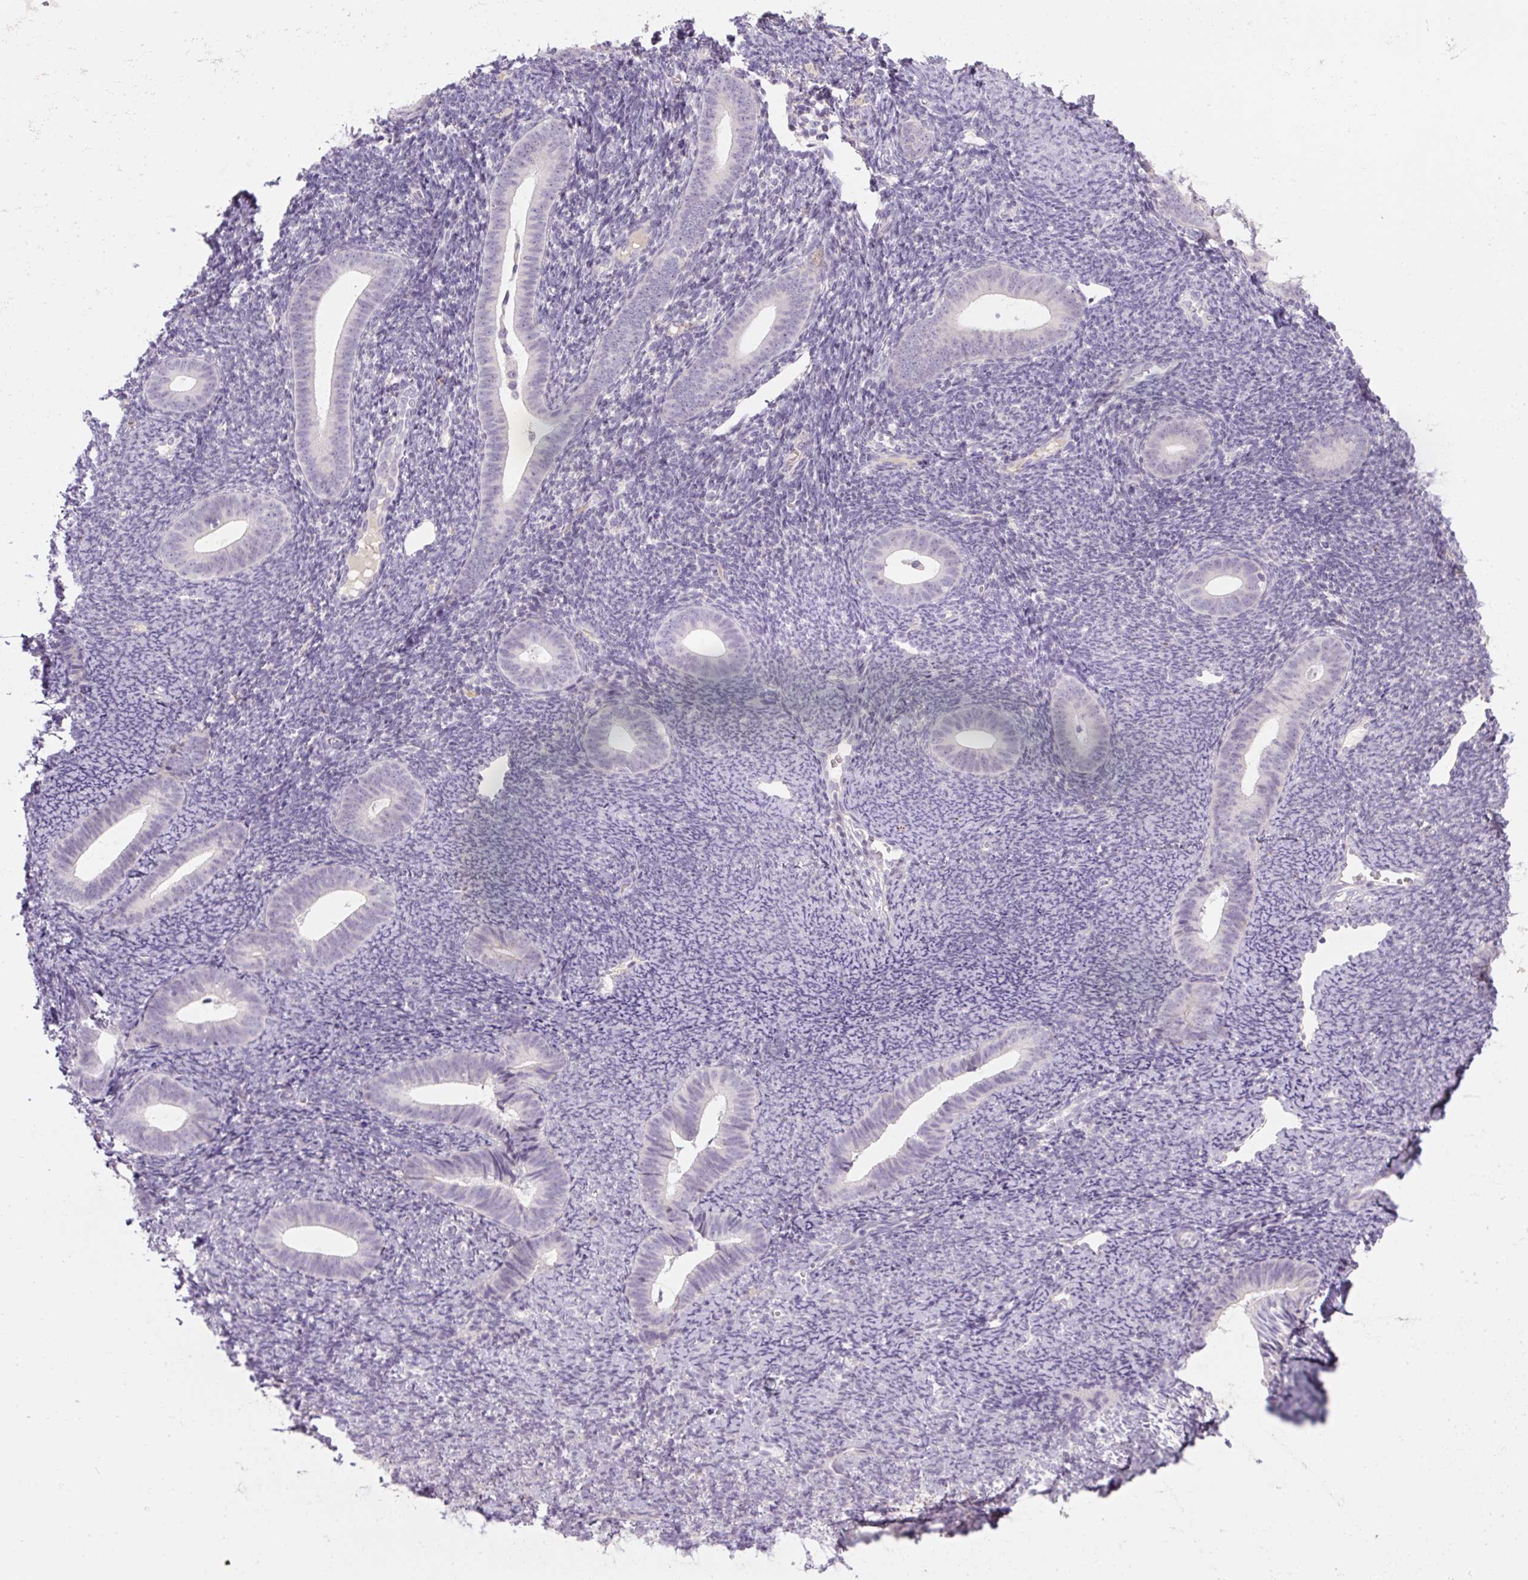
{"staining": {"intensity": "negative", "quantity": "none", "location": "none"}, "tissue": "endometrium", "cell_type": "Cells in endometrial stroma", "image_type": "normal", "snomed": [{"axis": "morphology", "description": "Normal tissue, NOS"}, {"axis": "topography", "description": "Endometrium"}], "caption": "The micrograph exhibits no staining of cells in endometrial stroma in normal endometrium.", "gene": "TMEM100", "patient": {"sex": "female", "age": 39}}